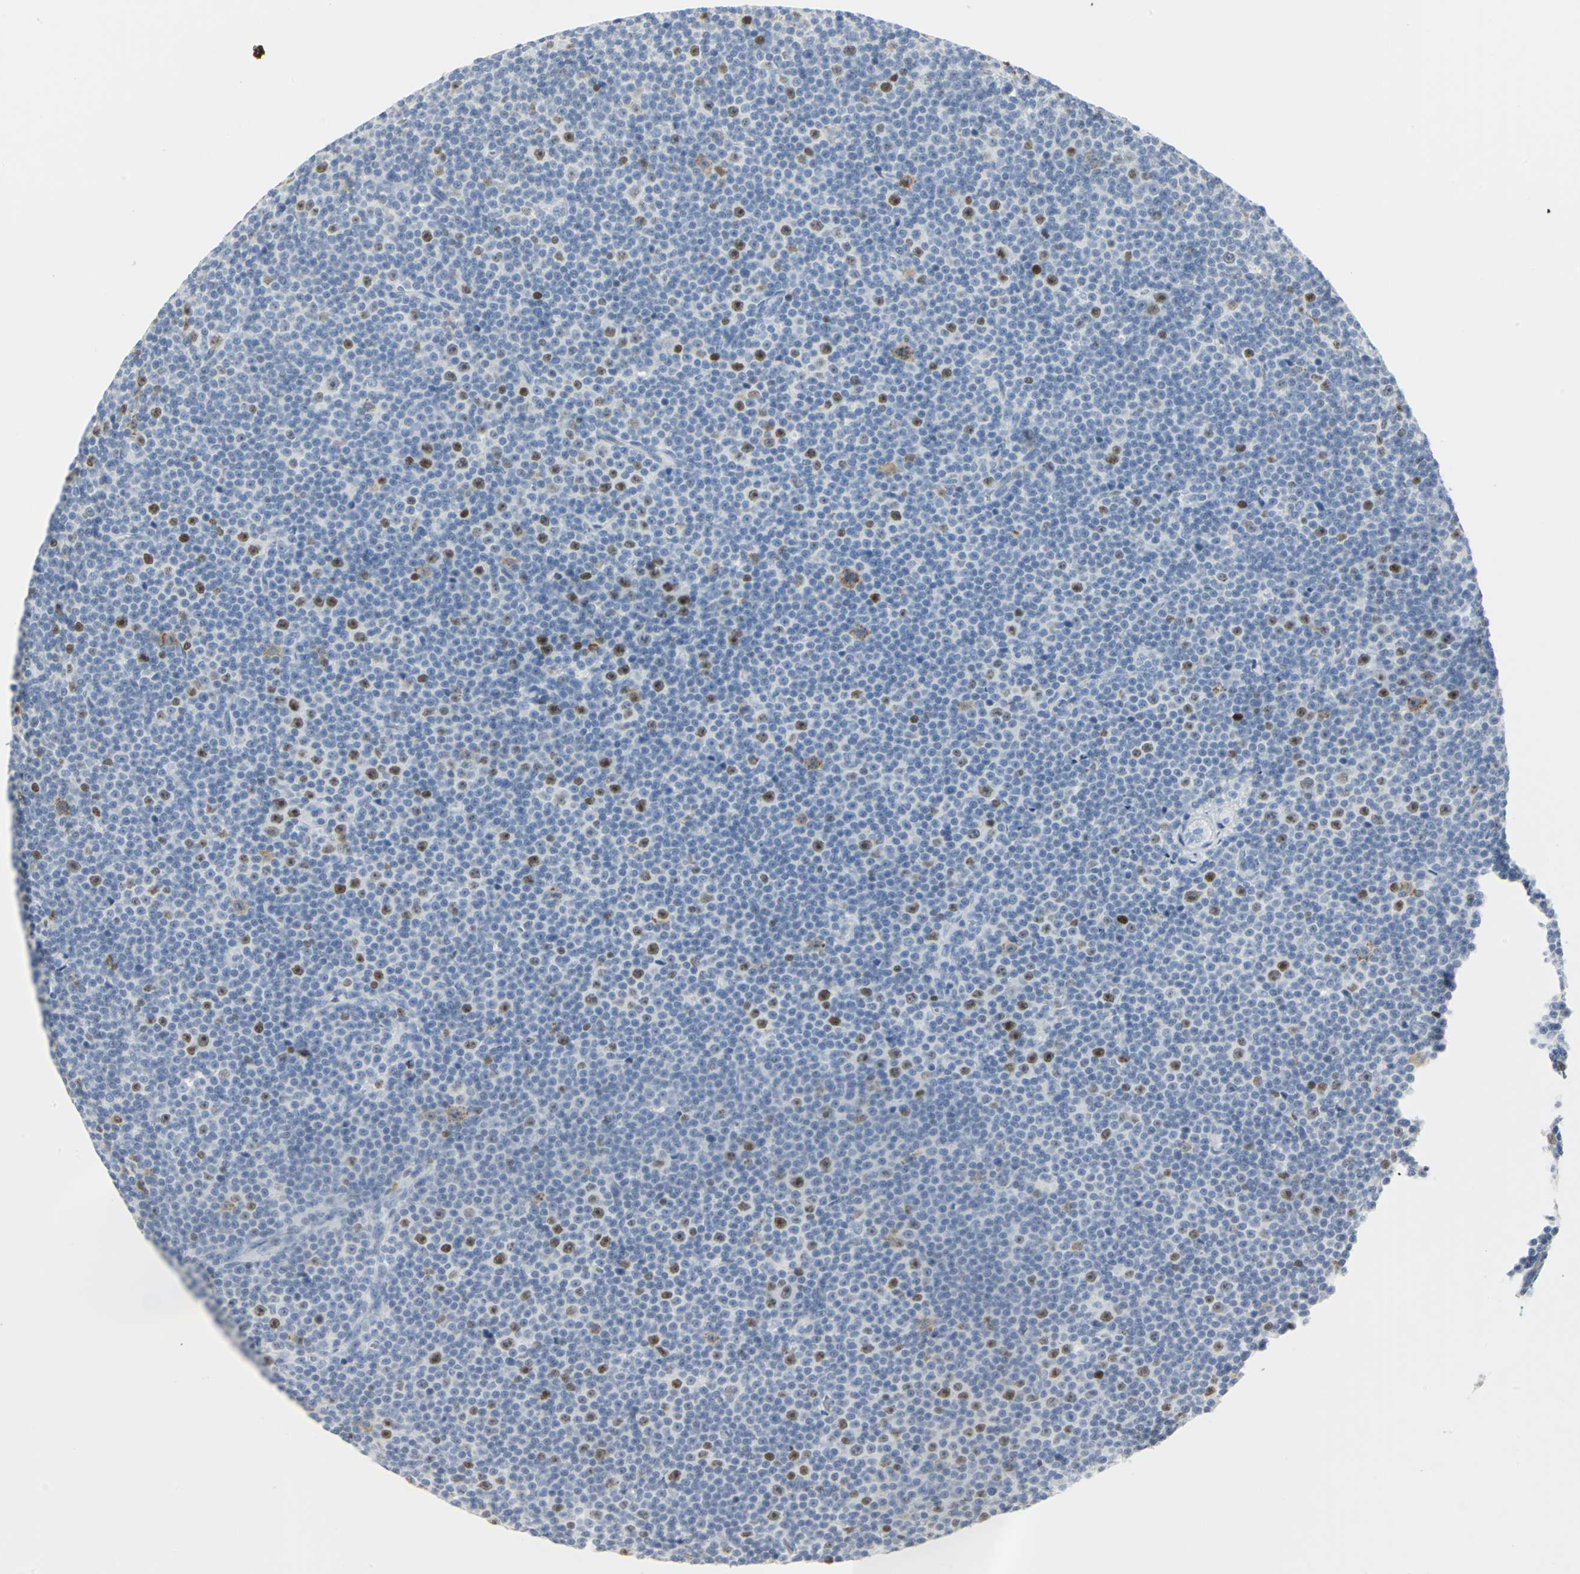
{"staining": {"intensity": "strong", "quantity": "<25%", "location": "nuclear"}, "tissue": "lymphoma", "cell_type": "Tumor cells", "image_type": "cancer", "snomed": [{"axis": "morphology", "description": "Malignant lymphoma, non-Hodgkin's type, Low grade"}, {"axis": "topography", "description": "Lymph node"}], "caption": "Low-grade malignant lymphoma, non-Hodgkin's type was stained to show a protein in brown. There is medium levels of strong nuclear positivity in about <25% of tumor cells.", "gene": "HELLS", "patient": {"sex": "female", "age": 67}}